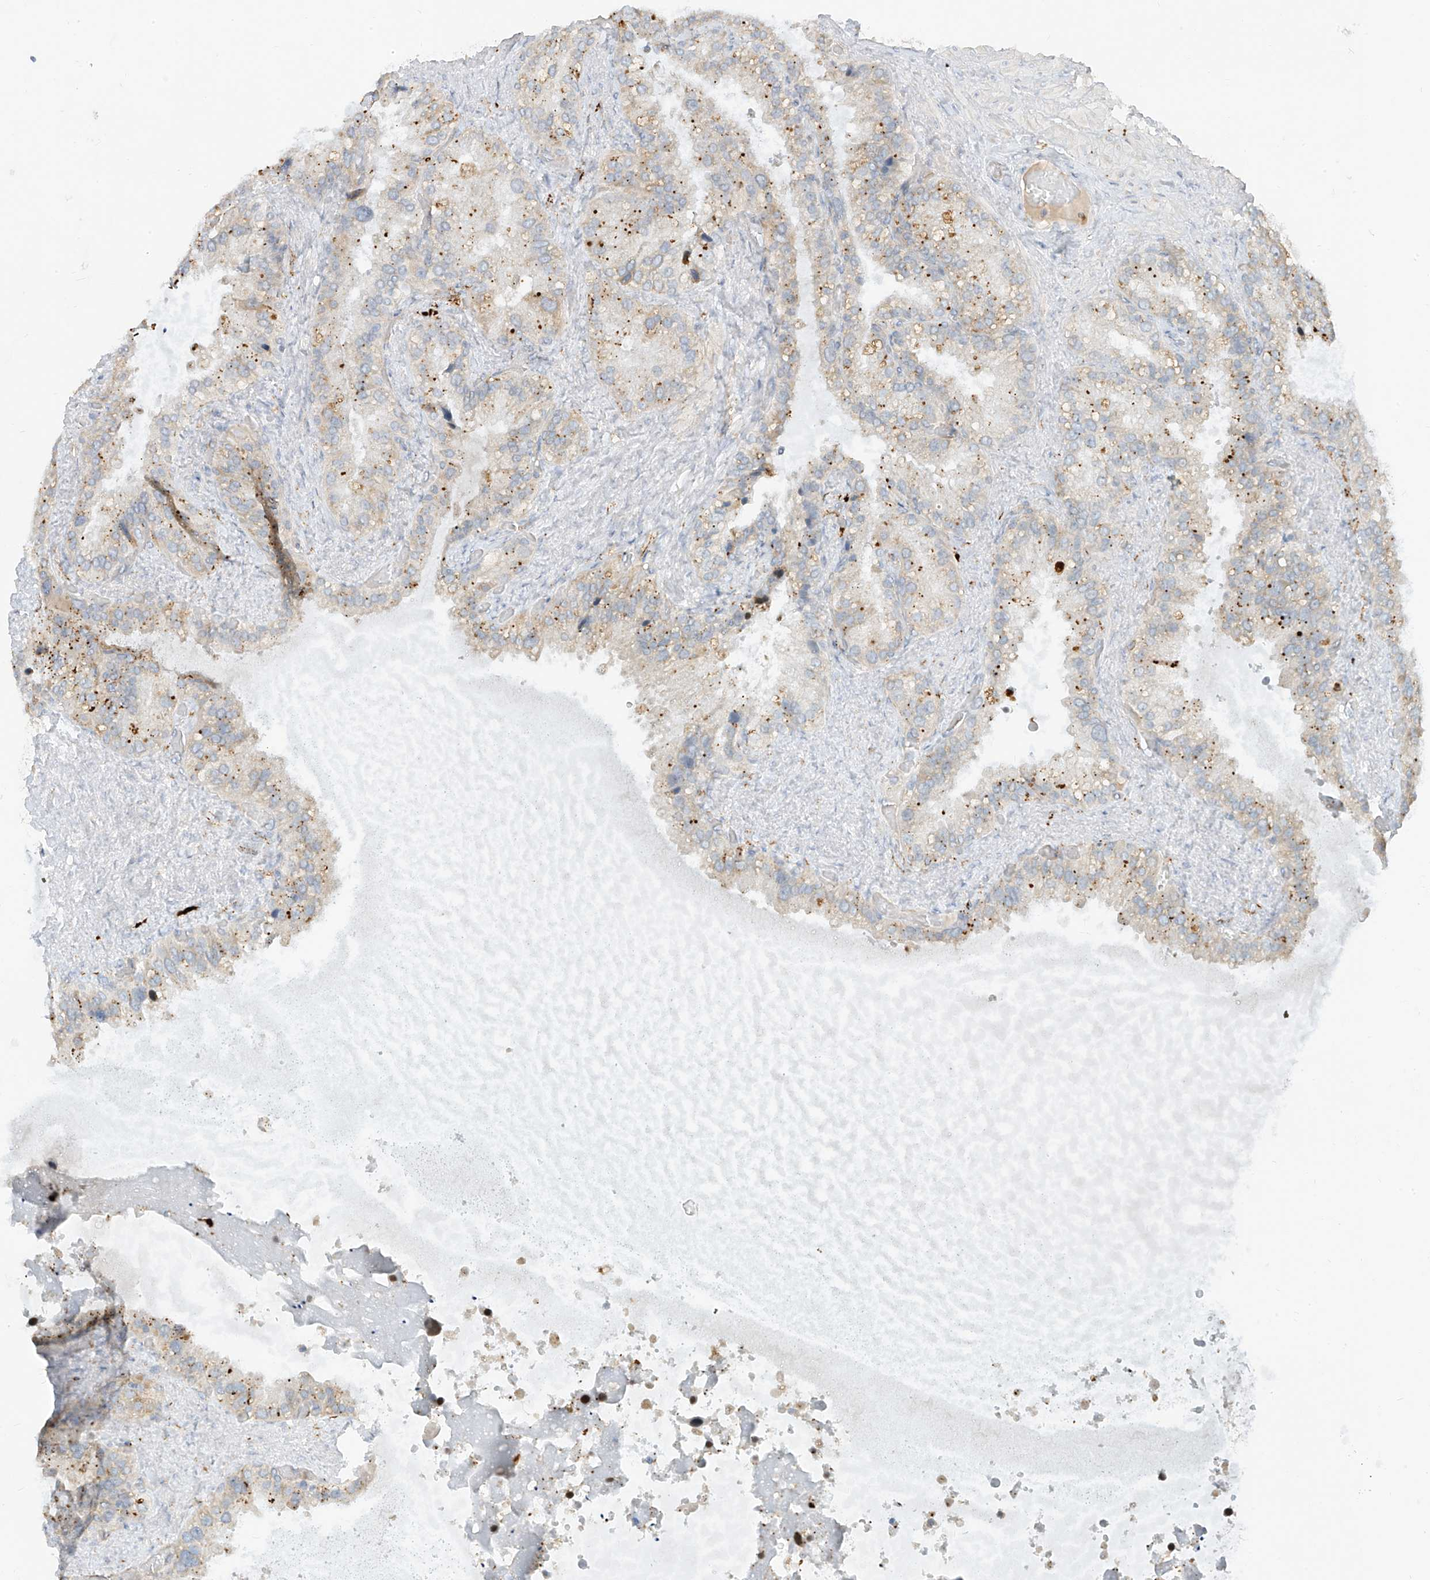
{"staining": {"intensity": "negative", "quantity": "none", "location": "none"}, "tissue": "seminal vesicle", "cell_type": "Glandular cells", "image_type": "normal", "snomed": [{"axis": "morphology", "description": "Normal tissue, NOS"}, {"axis": "topography", "description": "Prostate"}, {"axis": "topography", "description": "Seminal veicle"}], "caption": "High power microscopy photomicrograph of an IHC histopathology image of unremarkable seminal vesicle, revealing no significant positivity in glandular cells.", "gene": "C2orf42", "patient": {"sex": "male", "age": 68}}